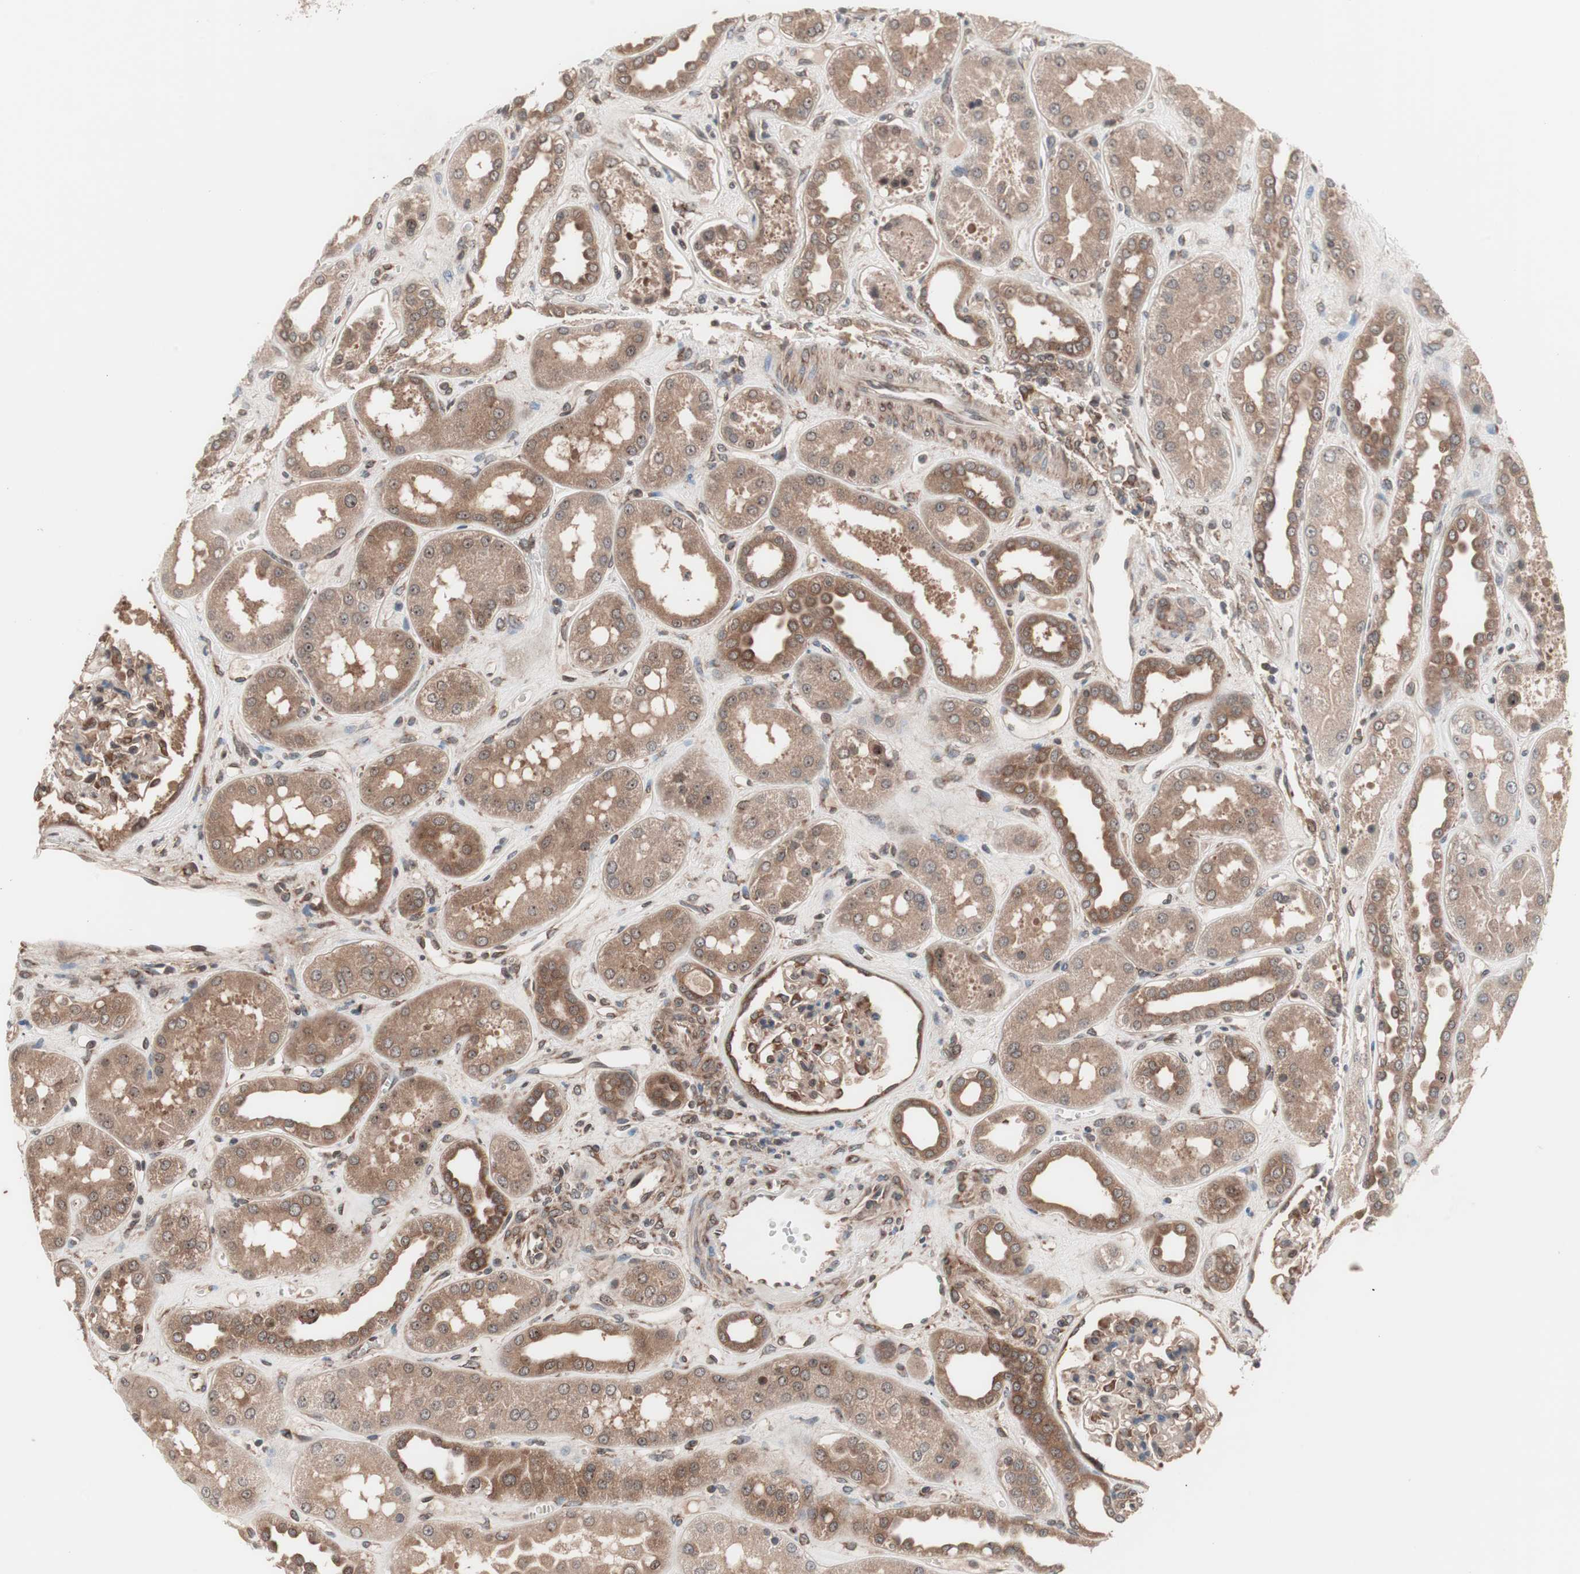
{"staining": {"intensity": "moderate", "quantity": "25%-75%", "location": "cytoplasmic/membranous"}, "tissue": "kidney", "cell_type": "Cells in glomeruli", "image_type": "normal", "snomed": [{"axis": "morphology", "description": "Normal tissue, NOS"}, {"axis": "topography", "description": "Kidney"}], "caption": "Cells in glomeruli exhibit medium levels of moderate cytoplasmic/membranous staining in approximately 25%-75% of cells in unremarkable kidney.", "gene": "IRS1", "patient": {"sex": "male", "age": 59}}